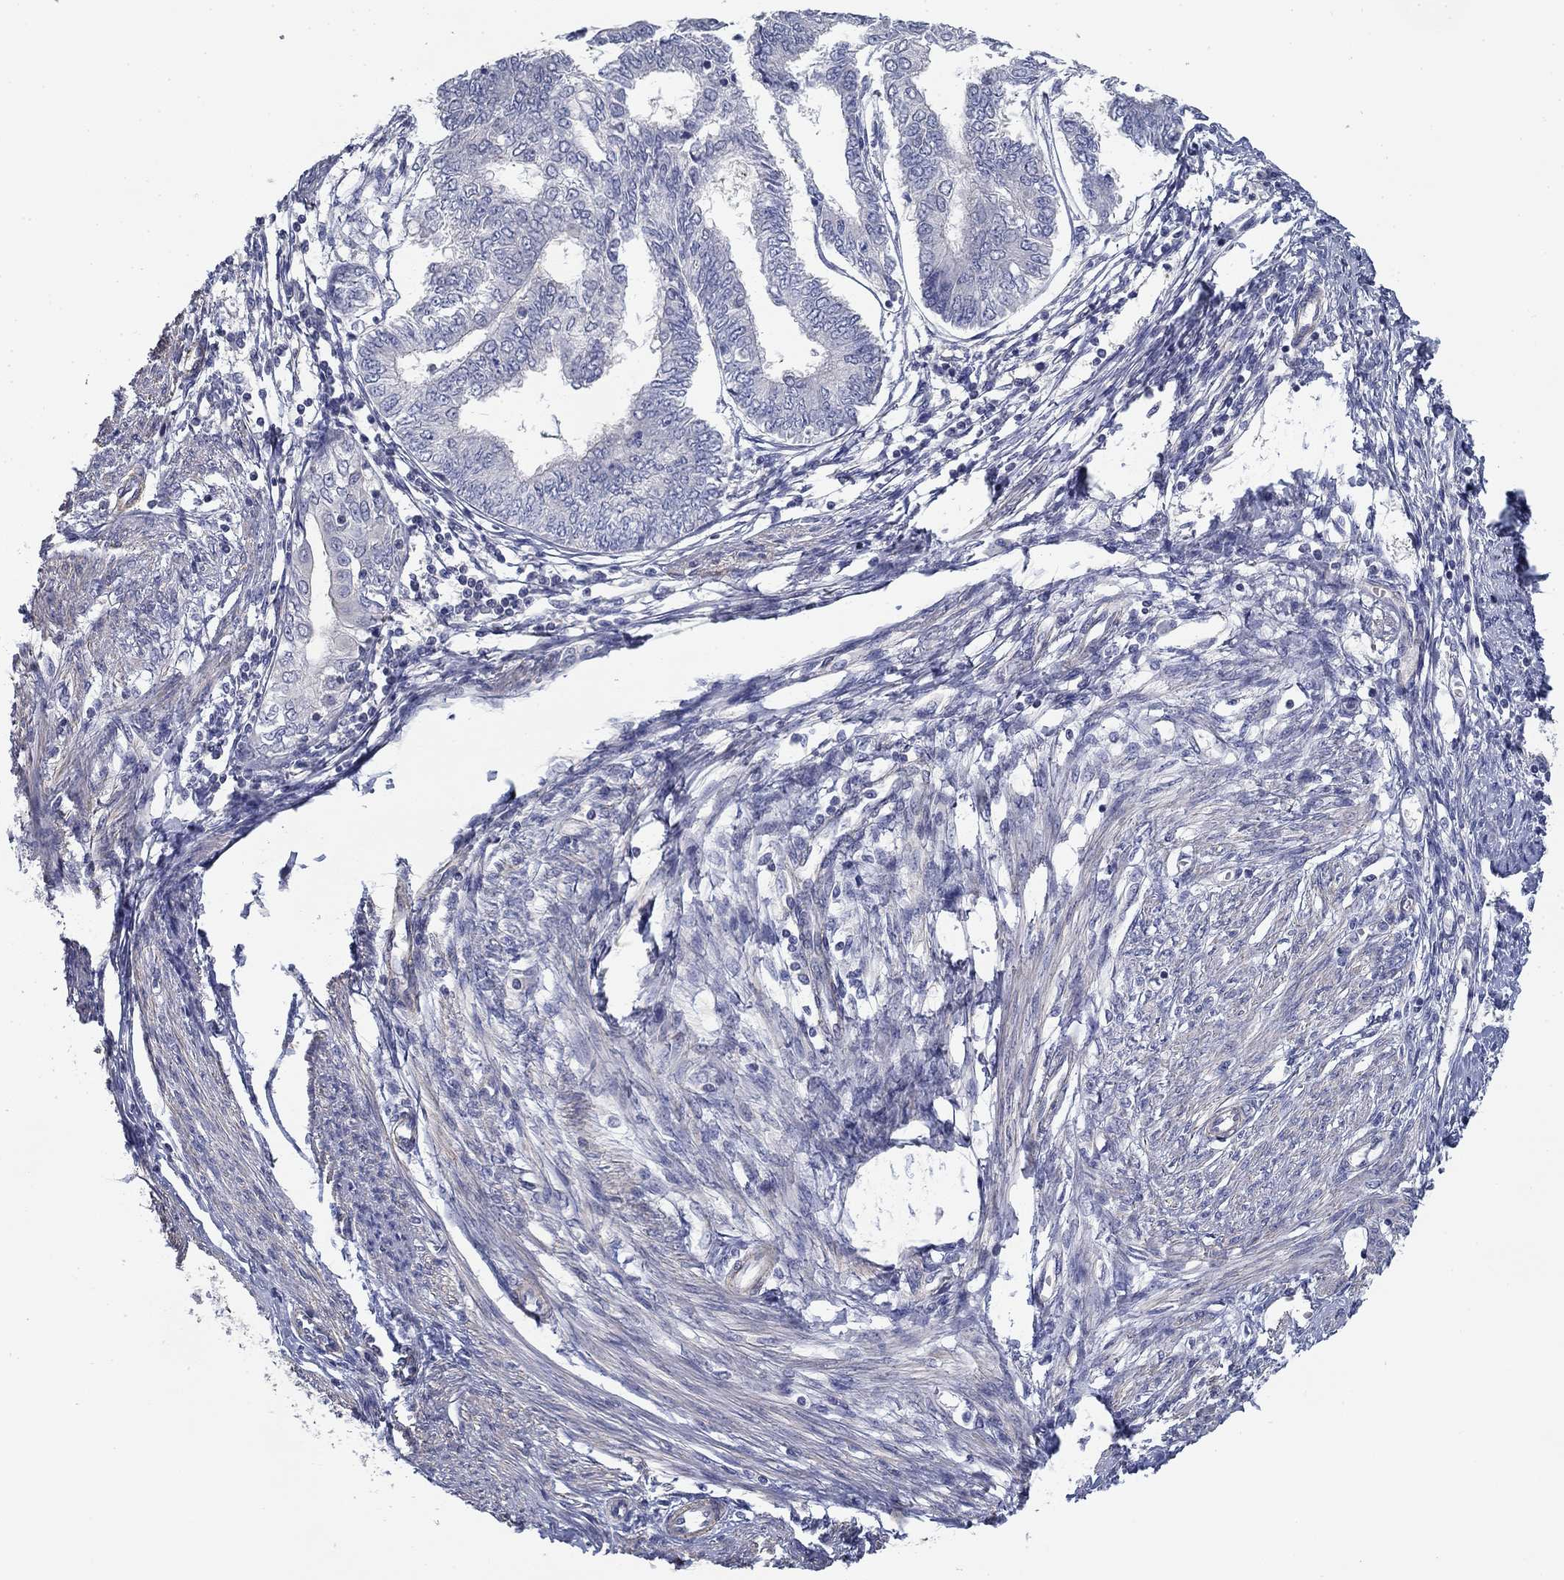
{"staining": {"intensity": "negative", "quantity": "none", "location": "none"}, "tissue": "endometrial cancer", "cell_type": "Tumor cells", "image_type": "cancer", "snomed": [{"axis": "morphology", "description": "Adenocarcinoma, NOS"}, {"axis": "topography", "description": "Endometrium"}], "caption": "IHC photomicrograph of endometrial cancer (adenocarcinoma) stained for a protein (brown), which reveals no expression in tumor cells.", "gene": "GRK7", "patient": {"sex": "female", "age": 68}}